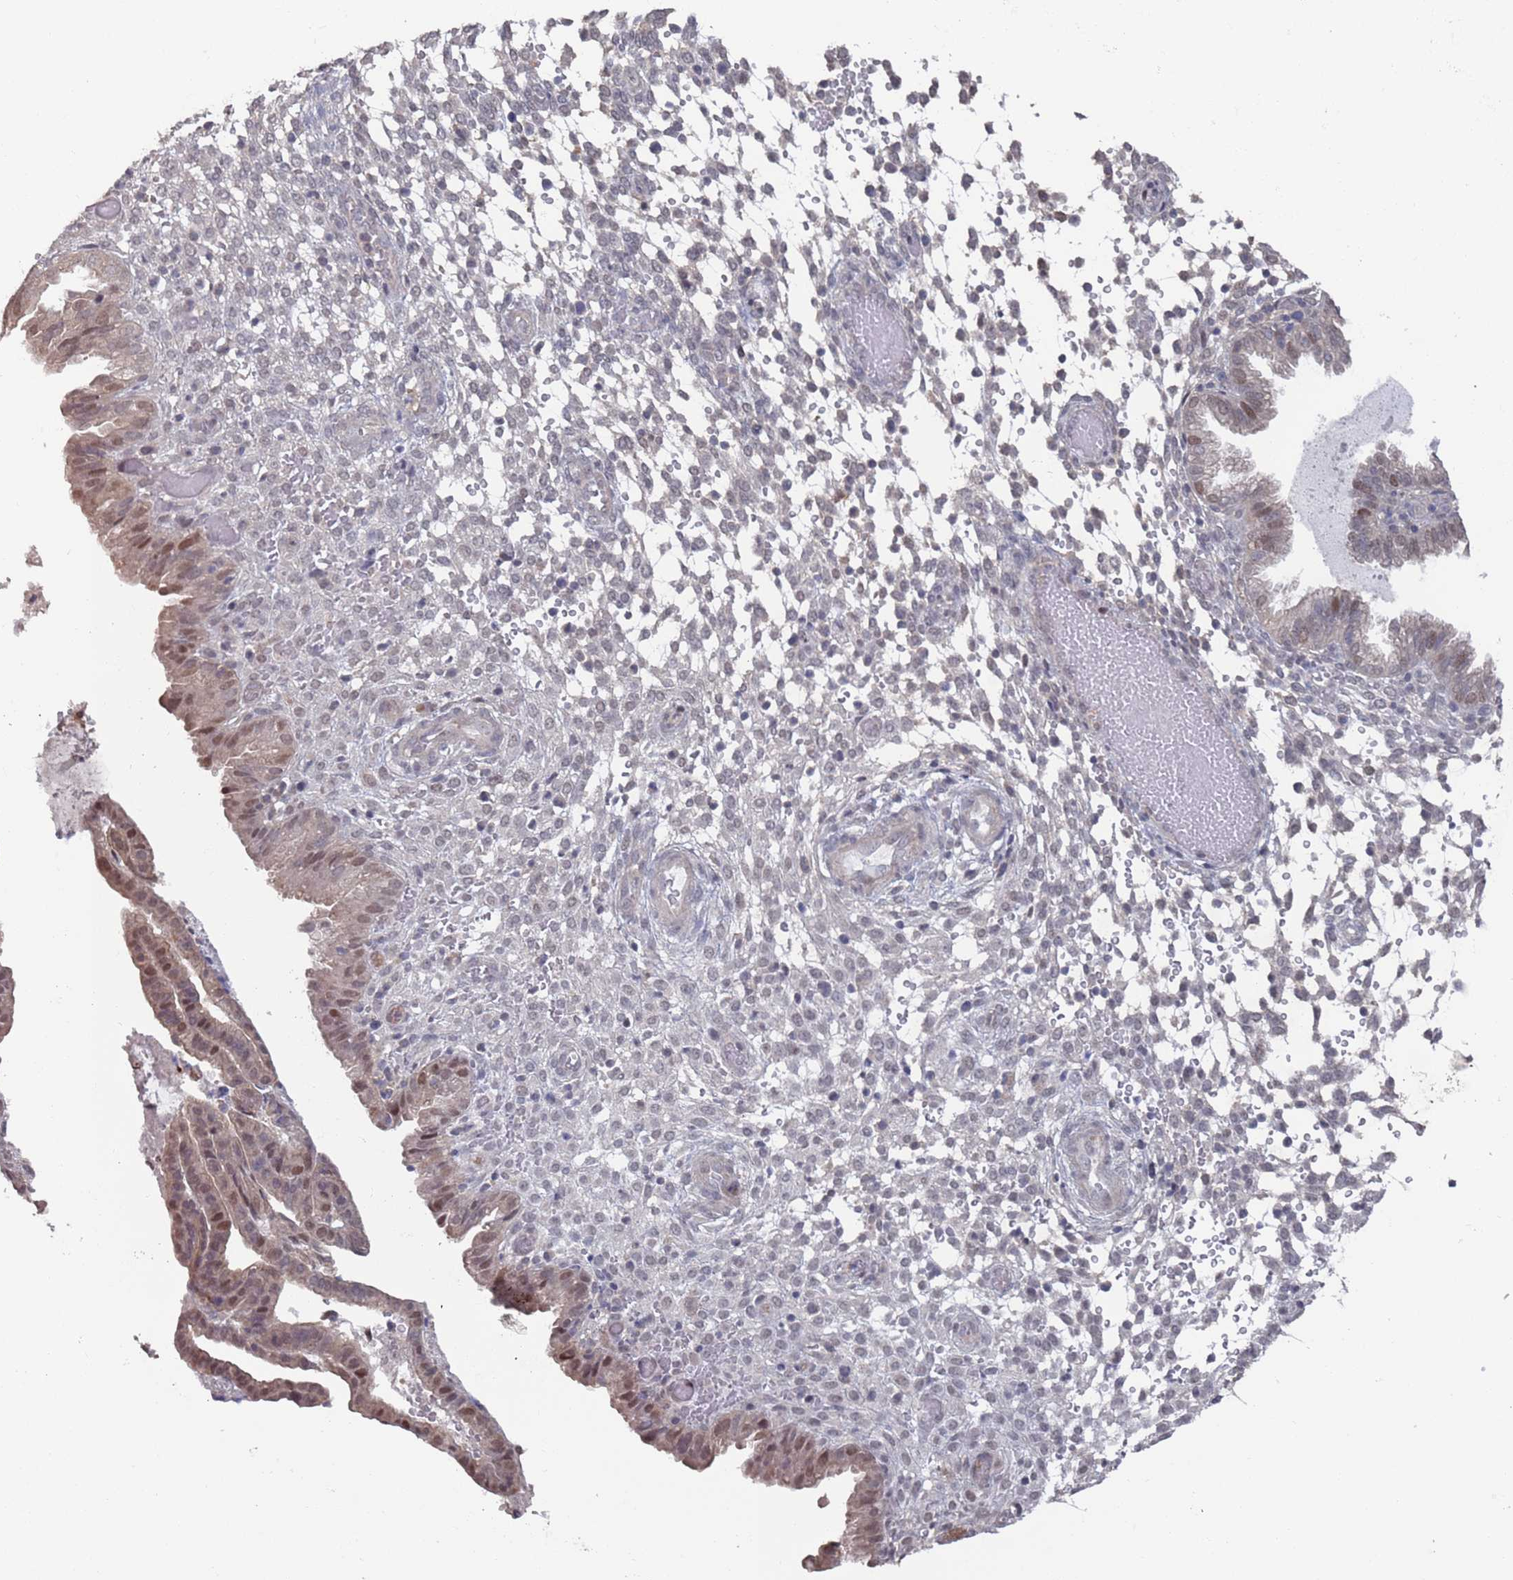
{"staining": {"intensity": "moderate", "quantity": "<25%", "location": "cytoplasmic/membranous"}, "tissue": "endometrium", "cell_type": "Cells in endometrial stroma", "image_type": "normal", "snomed": [{"axis": "morphology", "description": "Normal tissue, NOS"}, {"axis": "topography", "description": "Endometrium"}], "caption": "DAB immunohistochemical staining of unremarkable endometrium reveals moderate cytoplasmic/membranous protein staining in about <25% of cells in endometrial stroma.", "gene": "DGKD", "patient": {"sex": "female", "age": 33}}